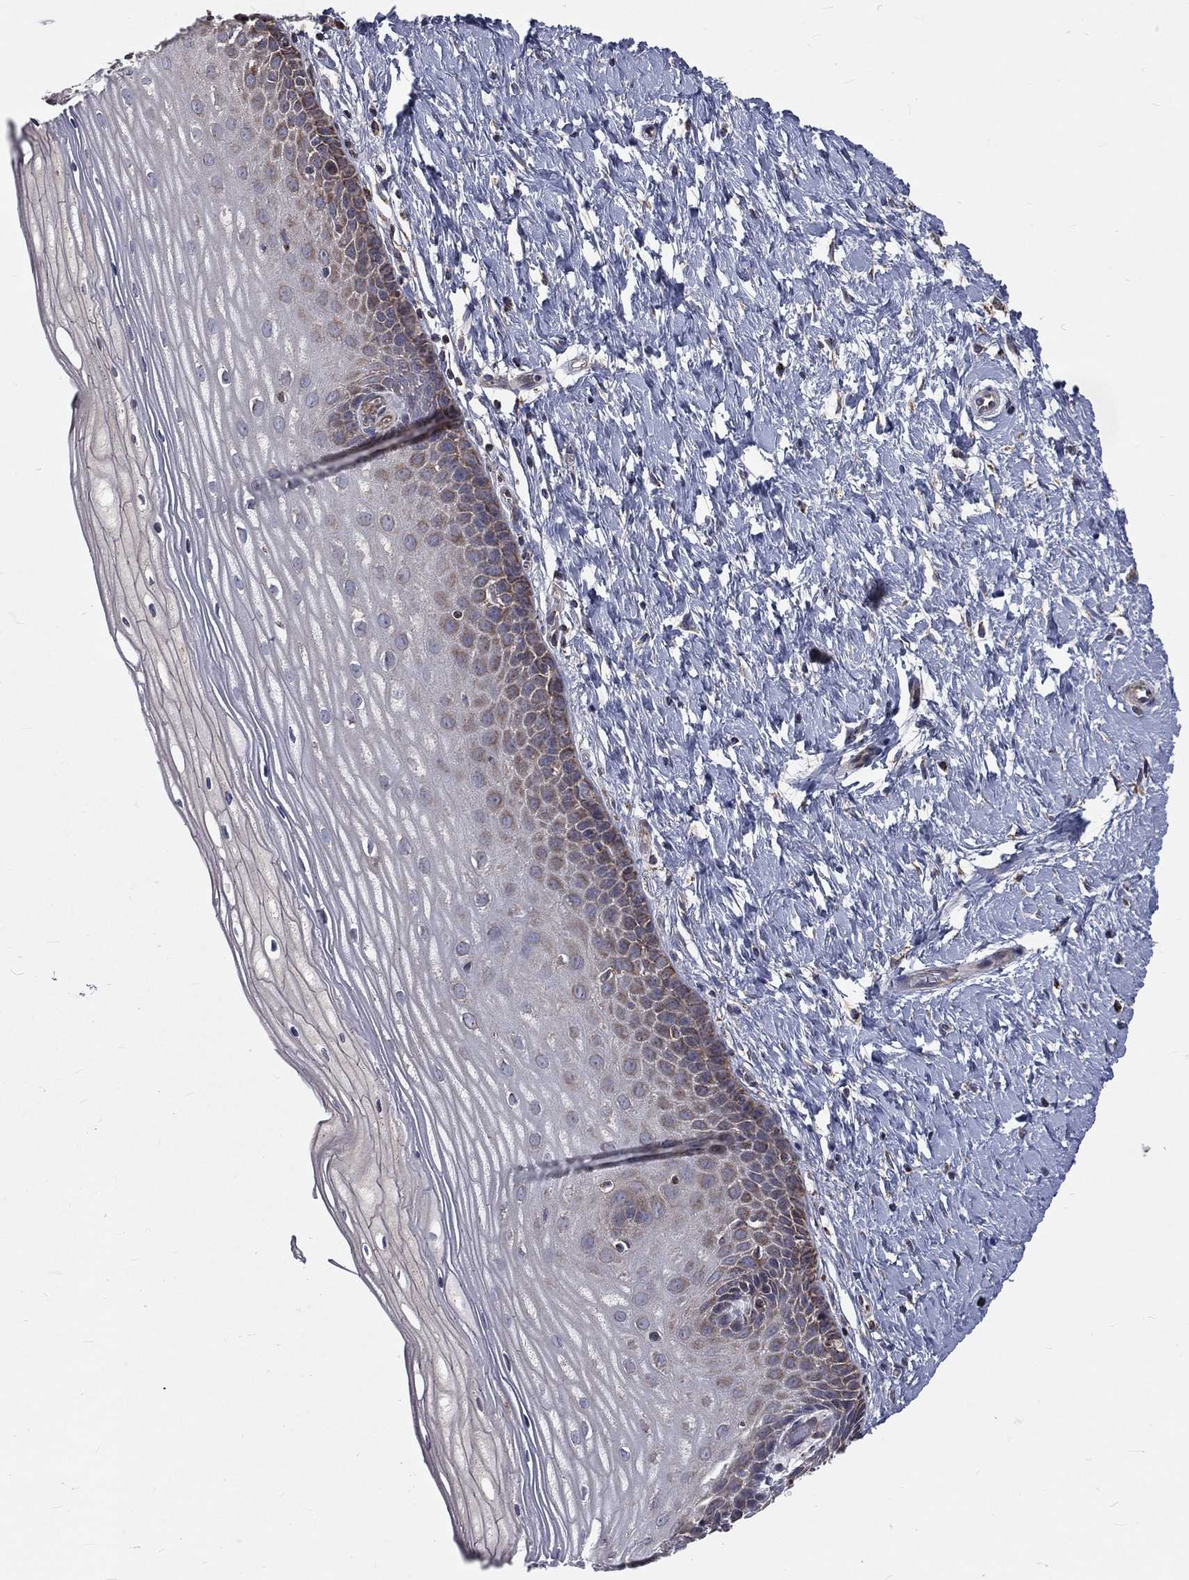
{"staining": {"intensity": "moderate", "quantity": ">75%", "location": "cytoplasmic/membranous"}, "tissue": "cervix", "cell_type": "Glandular cells", "image_type": "normal", "snomed": [{"axis": "morphology", "description": "Normal tissue, NOS"}, {"axis": "topography", "description": "Cervix"}], "caption": "Protein expression by immunohistochemistry (IHC) displays moderate cytoplasmic/membranous positivity in about >75% of glandular cells in benign cervix.", "gene": "GPD1", "patient": {"sex": "female", "age": 37}}